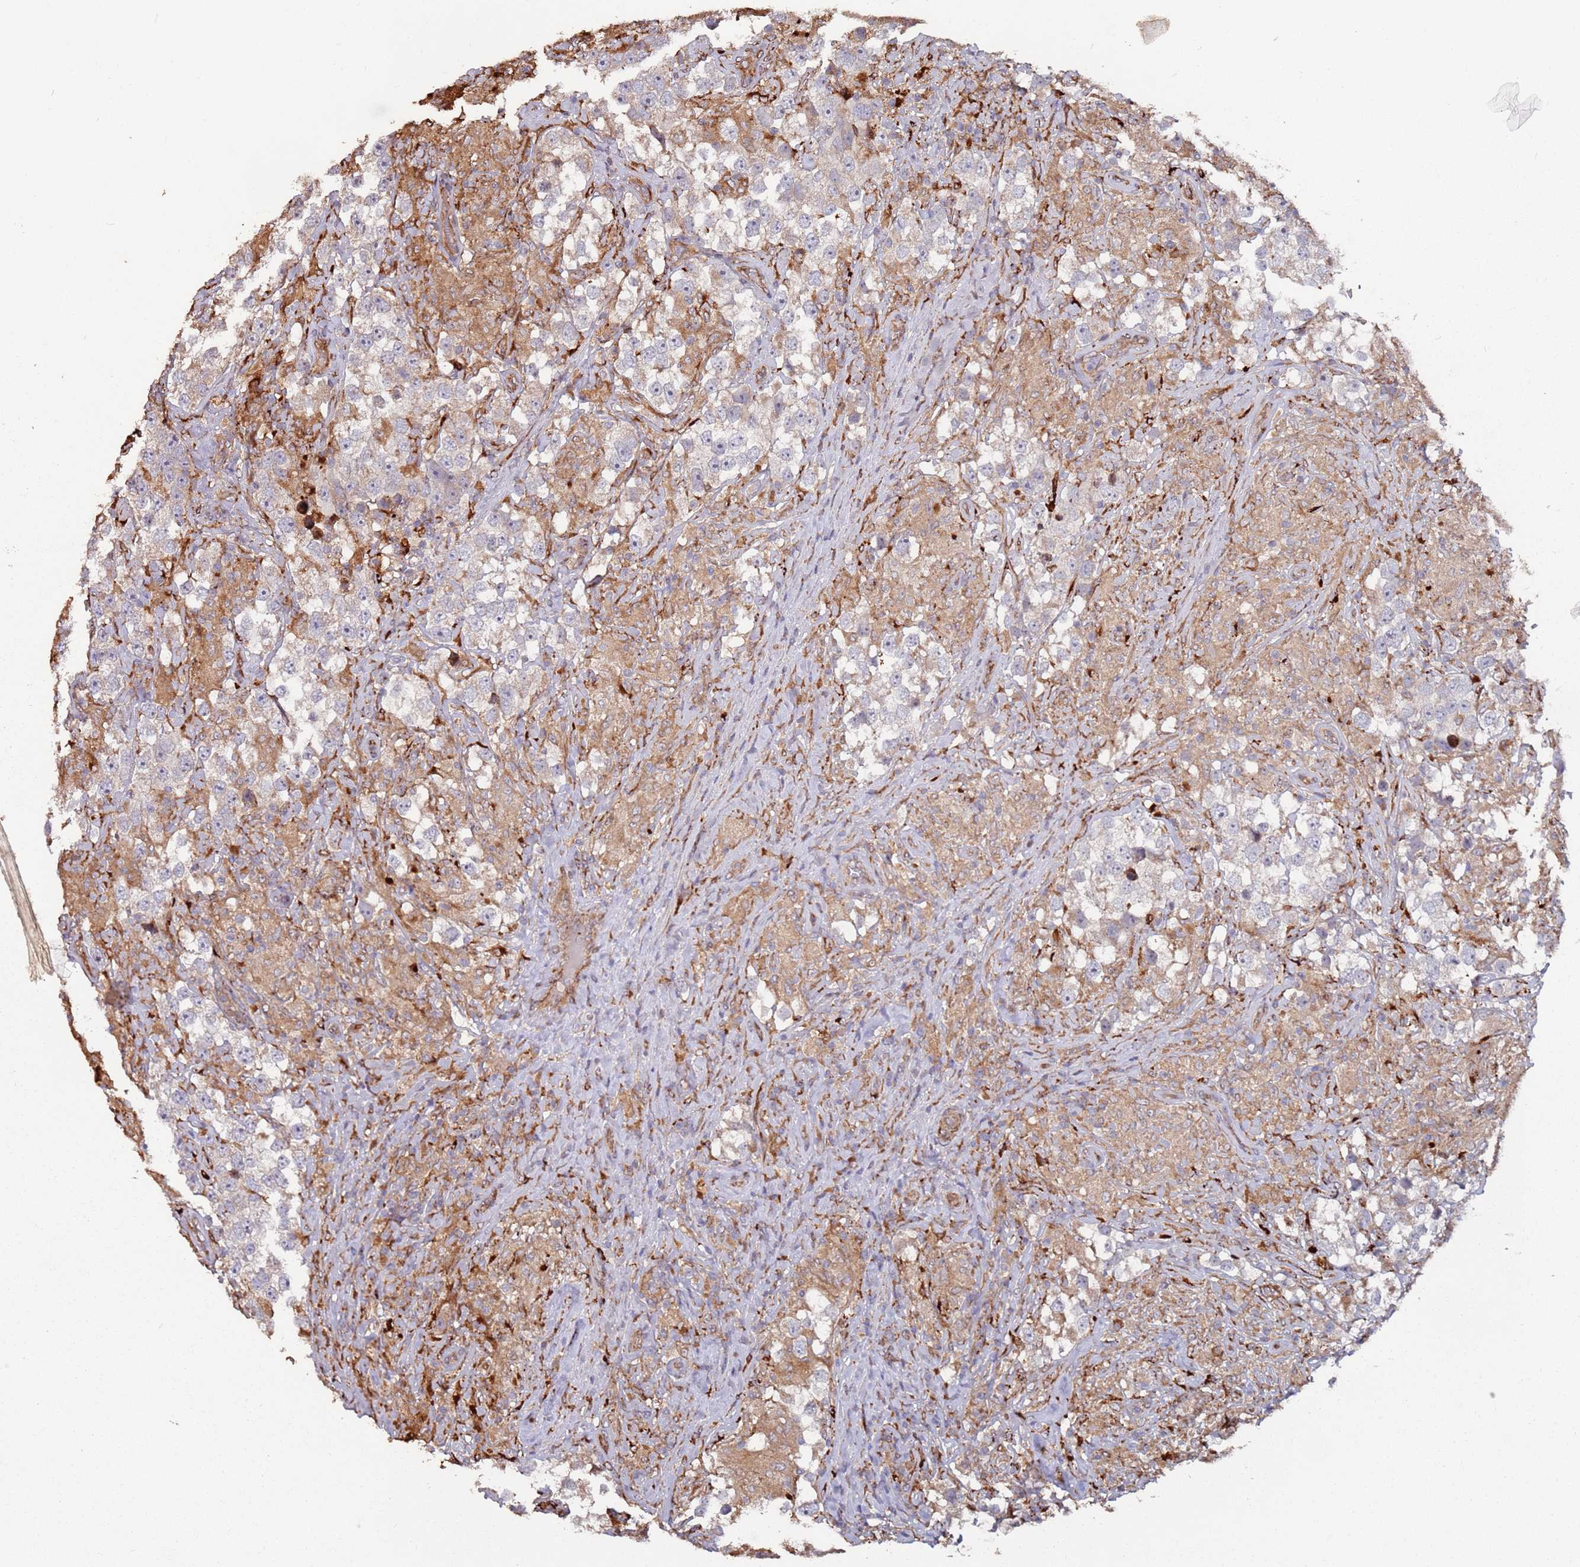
{"staining": {"intensity": "negative", "quantity": "none", "location": "none"}, "tissue": "testis cancer", "cell_type": "Tumor cells", "image_type": "cancer", "snomed": [{"axis": "morphology", "description": "Seminoma, NOS"}, {"axis": "topography", "description": "Testis"}], "caption": "IHC of testis cancer (seminoma) displays no staining in tumor cells. The staining is performed using DAB (3,3'-diaminobenzidine) brown chromogen with nuclei counter-stained in using hematoxylin.", "gene": "LACC1", "patient": {"sex": "male", "age": 46}}